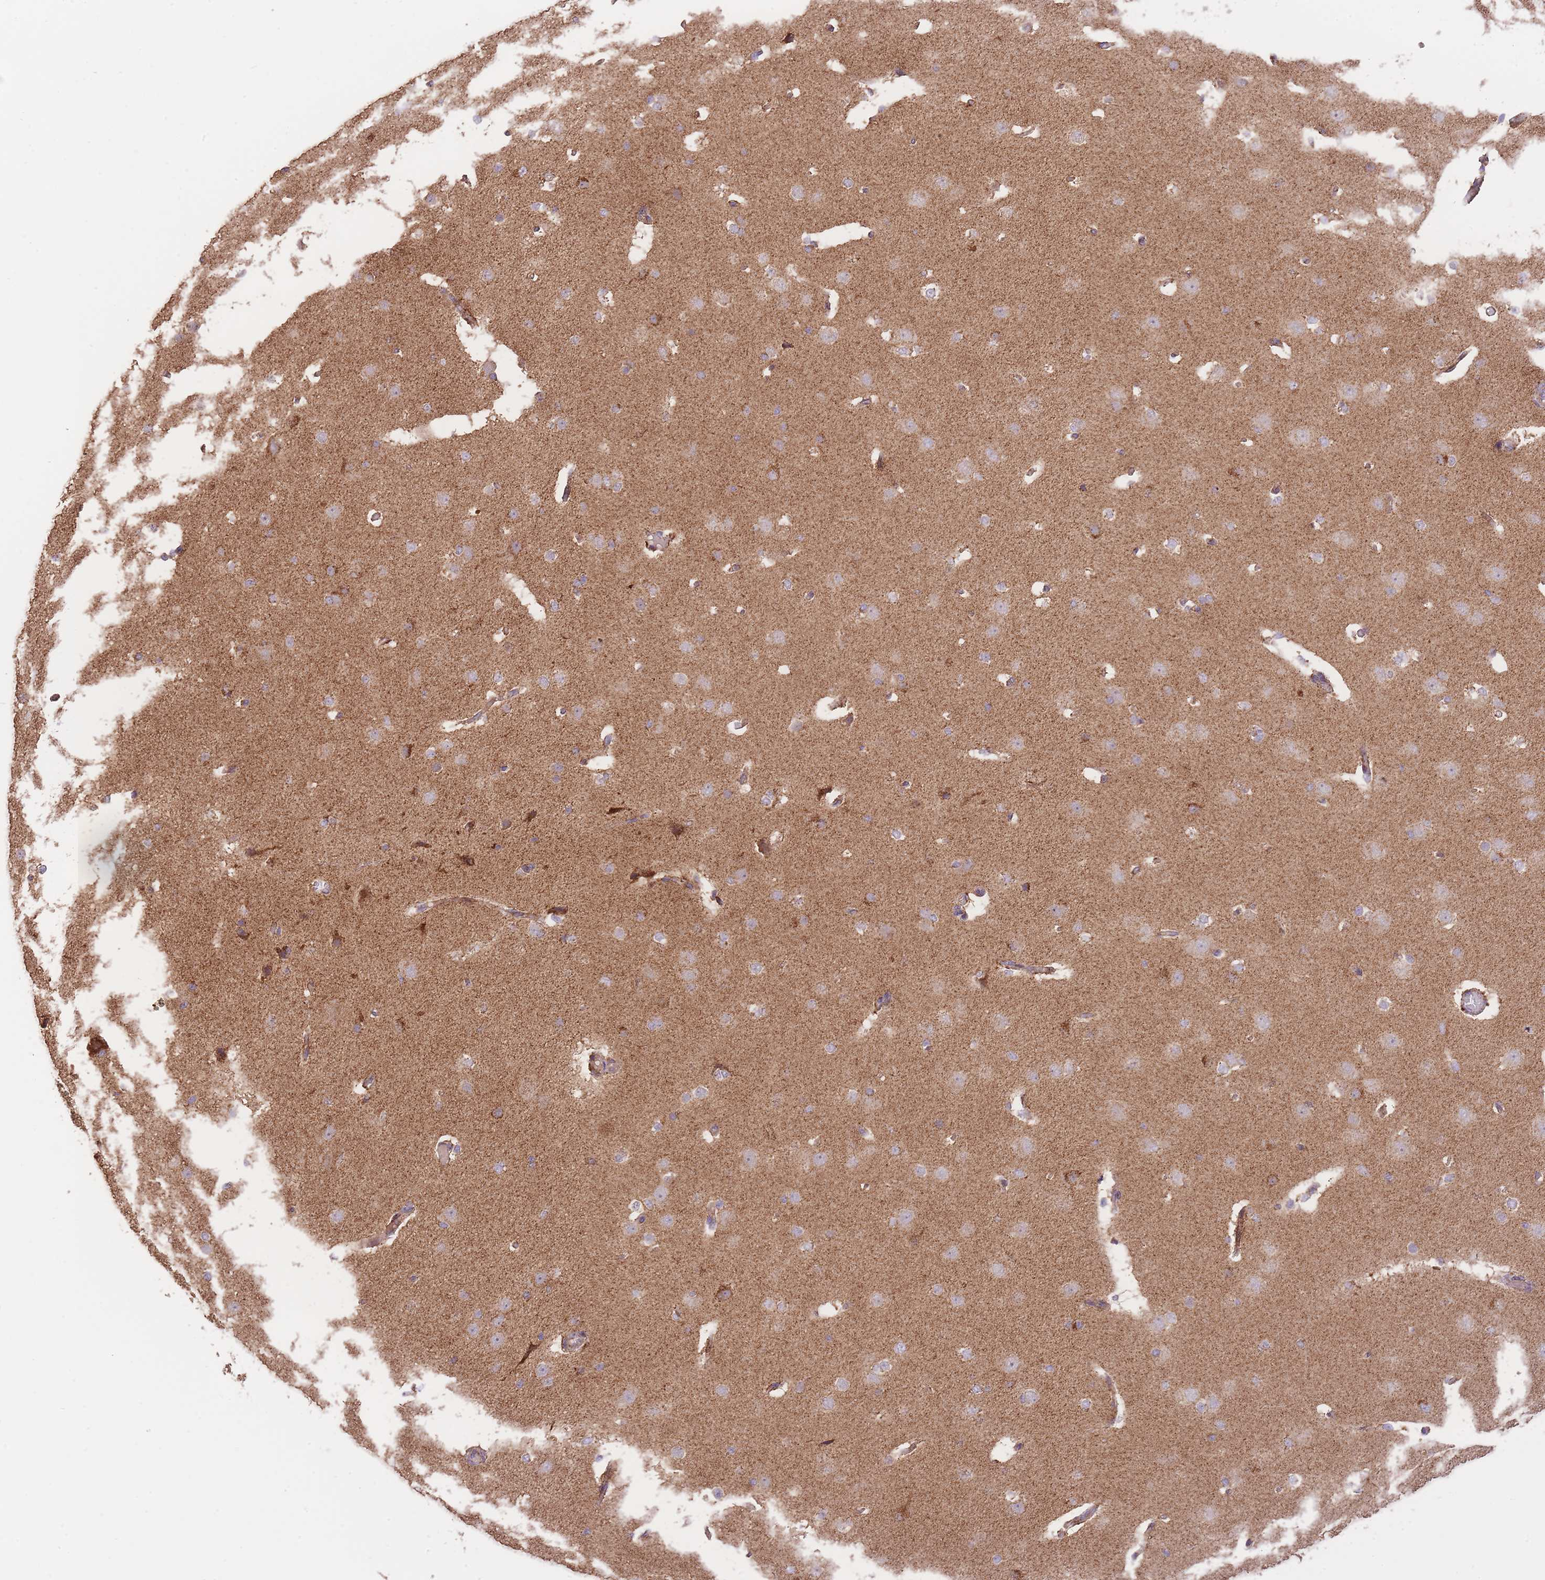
{"staining": {"intensity": "weak", "quantity": ">75%", "location": "cytoplasmic/membranous"}, "tissue": "cerebral cortex", "cell_type": "Endothelial cells", "image_type": "normal", "snomed": [{"axis": "morphology", "description": "Normal tissue, NOS"}, {"axis": "morphology", "description": "Inflammation, NOS"}, {"axis": "topography", "description": "Cerebral cortex"}], "caption": "Protein staining of normal cerebral cortex reveals weak cytoplasmic/membranous staining in approximately >75% of endothelial cells. (DAB = brown stain, brightfield microscopy at high magnification).", "gene": "PREP", "patient": {"sex": "male", "age": 6}}